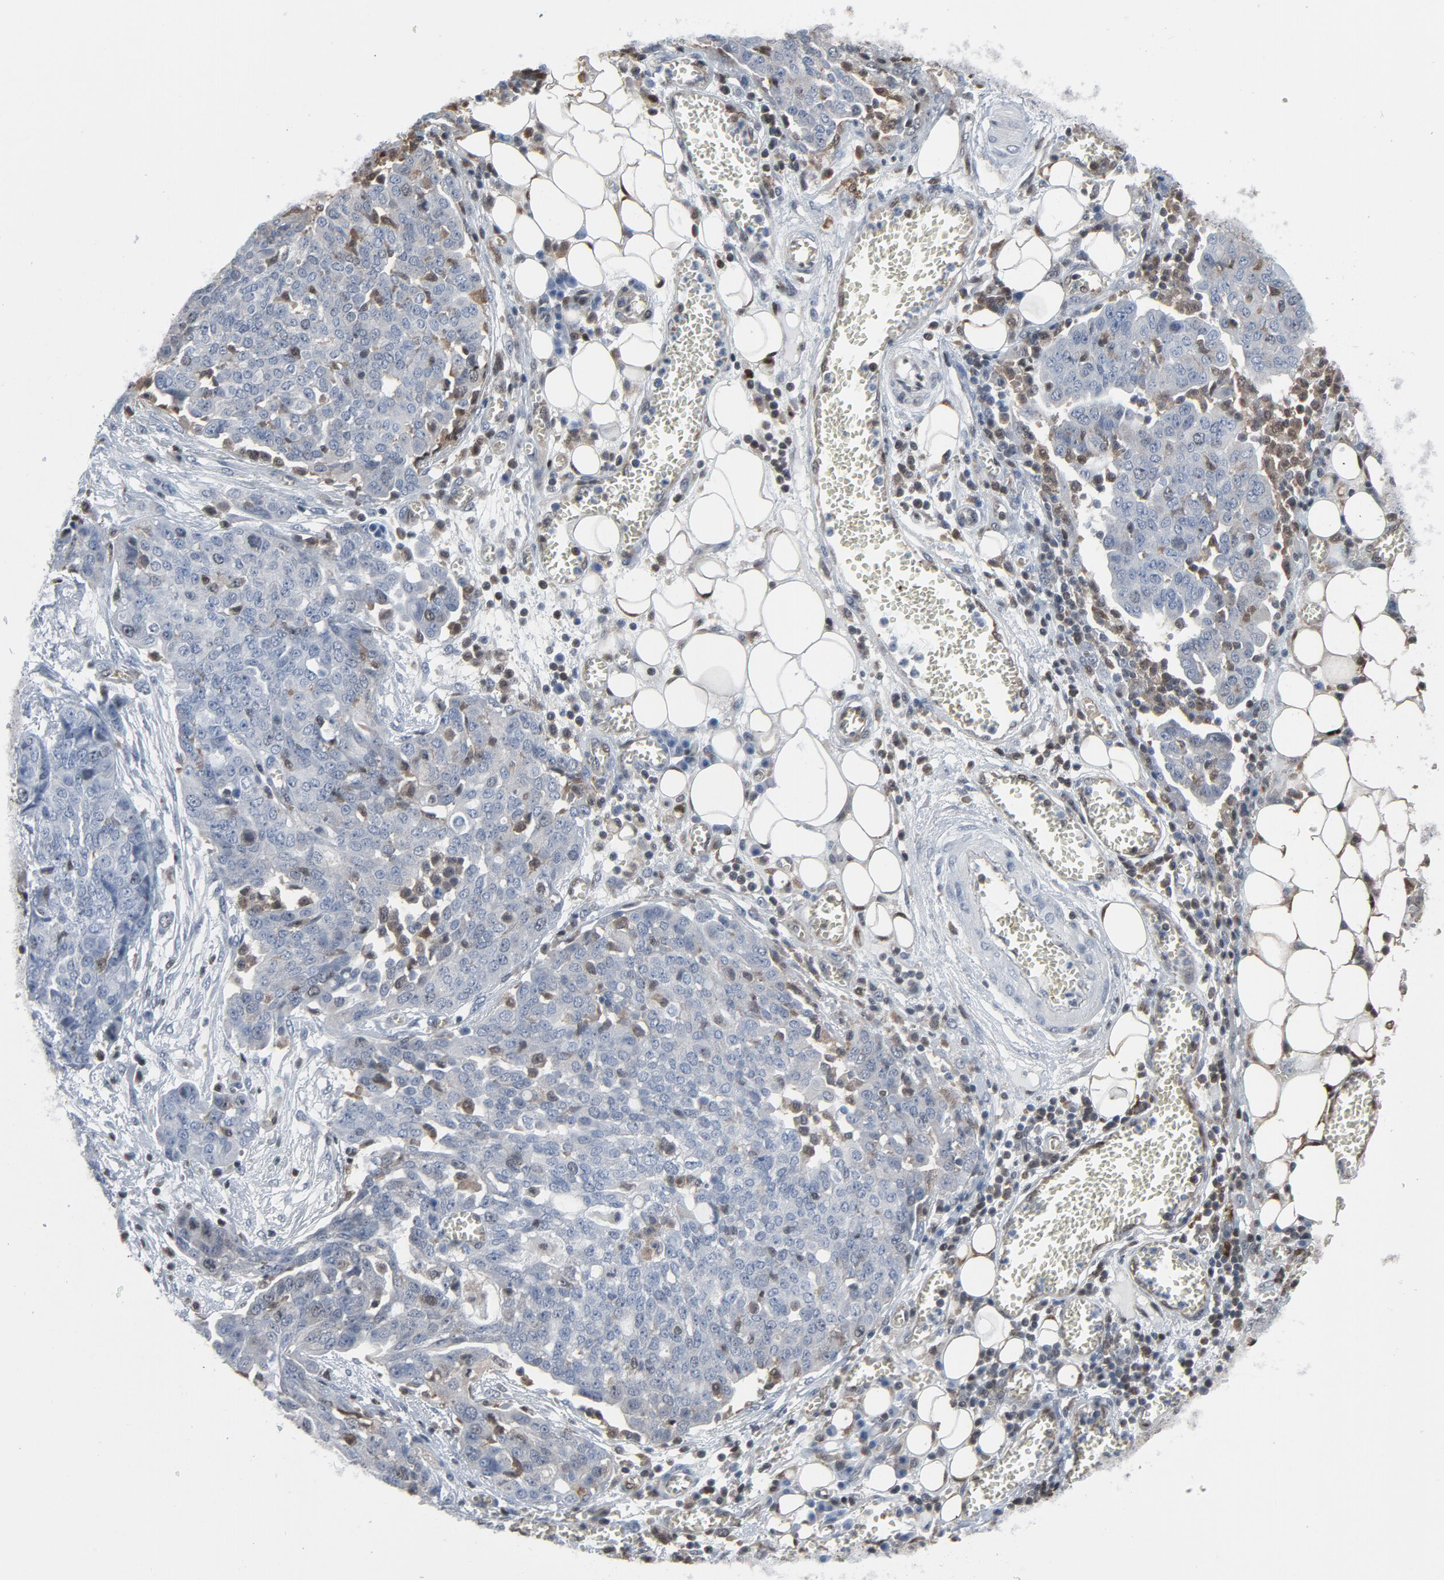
{"staining": {"intensity": "negative", "quantity": "none", "location": "none"}, "tissue": "ovarian cancer", "cell_type": "Tumor cells", "image_type": "cancer", "snomed": [{"axis": "morphology", "description": "Cystadenocarcinoma, serous, NOS"}, {"axis": "topography", "description": "Soft tissue"}, {"axis": "topography", "description": "Ovary"}], "caption": "A micrograph of human ovarian cancer (serous cystadenocarcinoma) is negative for staining in tumor cells.", "gene": "STAT5A", "patient": {"sex": "female", "age": 57}}